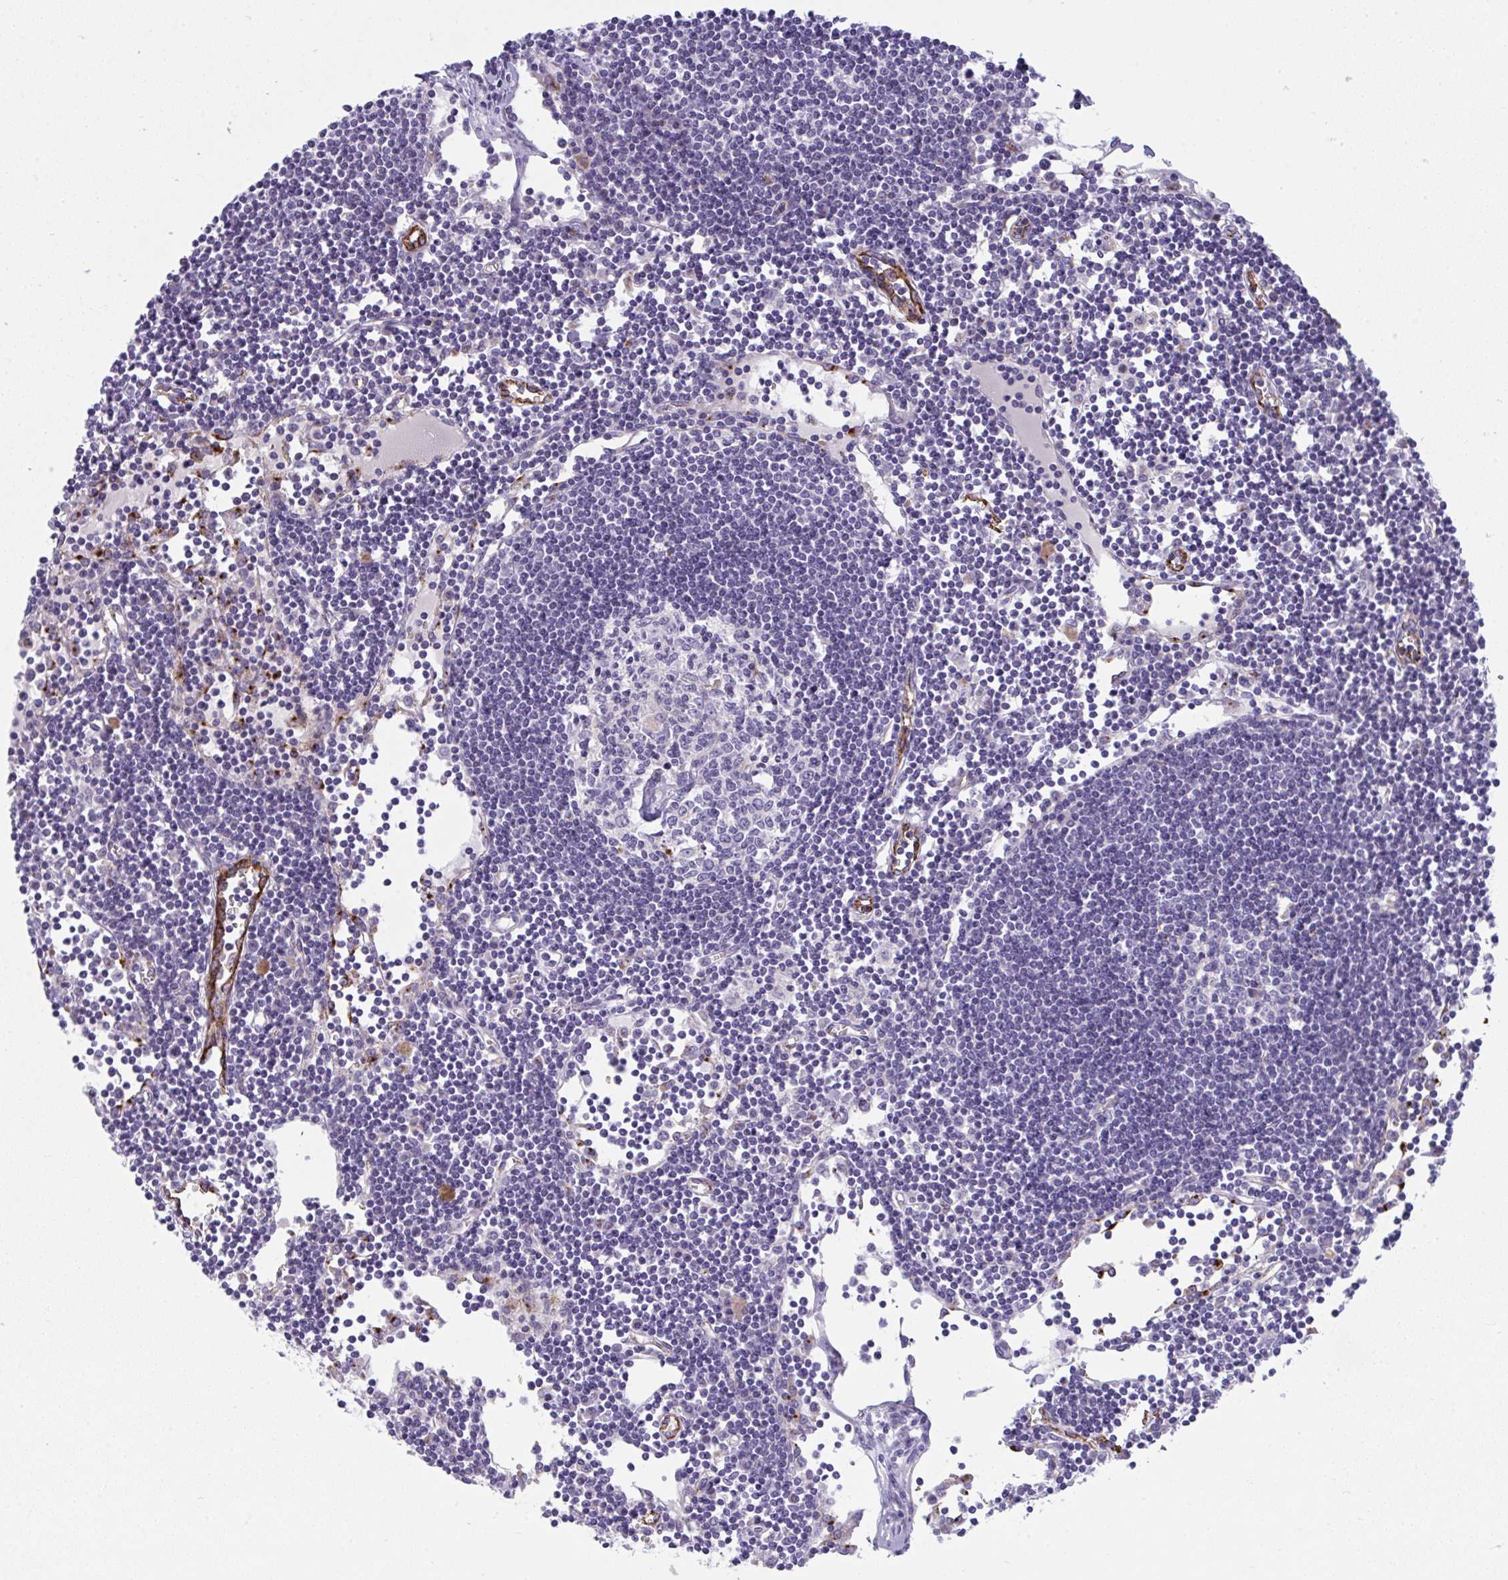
{"staining": {"intensity": "negative", "quantity": "none", "location": "none"}, "tissue": "lymph node", "cell_type": "Germinal center cells", "image_type": "normal", "snomed": [{"axis": "morphology", "description": "Normal tissue, NOS"}, {"axis": "topography", "description": "Lymph node"}], "caption": "Immunohistochemical staining of normal human lymph node demonstrates no significant positivity in germinal center cells. (IHC, brightfield microscopy, high magnification).", "gene": "TOR1AIP2", "patient": {"sex": "female", "age": 65}}